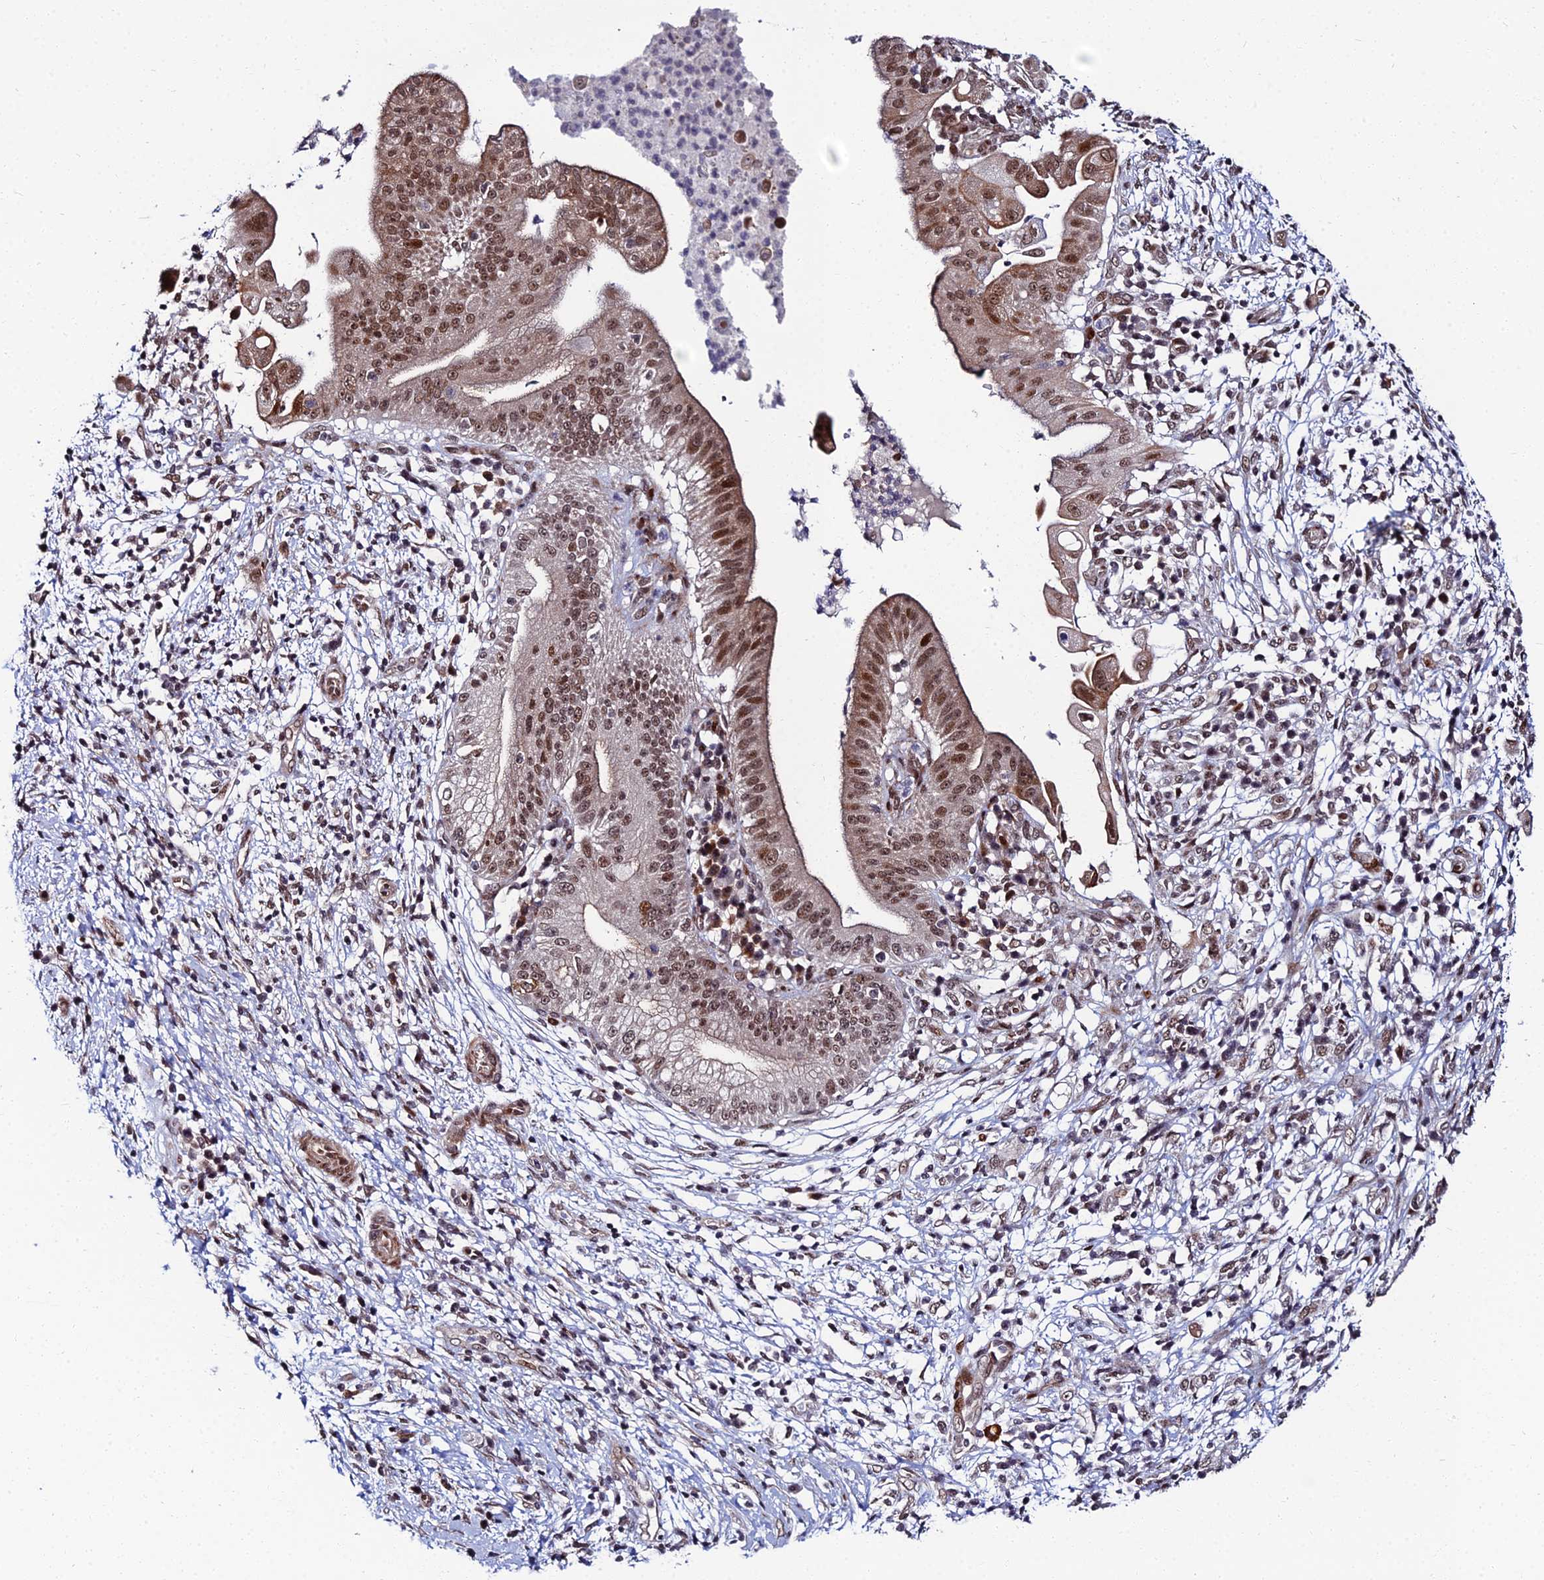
{"staining": {"intensity": "moderate", "quantity": ">75%", "location": "cytoplasmic/membranous,nuclear"}, "tissue": "pancreatic cancer", "cell_type": "Tumor cells", "image_type": "cancer", "snomed": [{"axis": "morphology", "description": "Adenocarcinoma, NOS"}, {"axis": "topography", "description": "Pancreas"}], "caption": "This is a photomicrograph of immunohistochemistry staining of pancreatic adenocarcinoma, which shows moderate expression in the cytoplasmic/membranous and nuclear of tumor cells.", "gene": "ZNF668", "patient": {"sex": "male", "age": 68}}